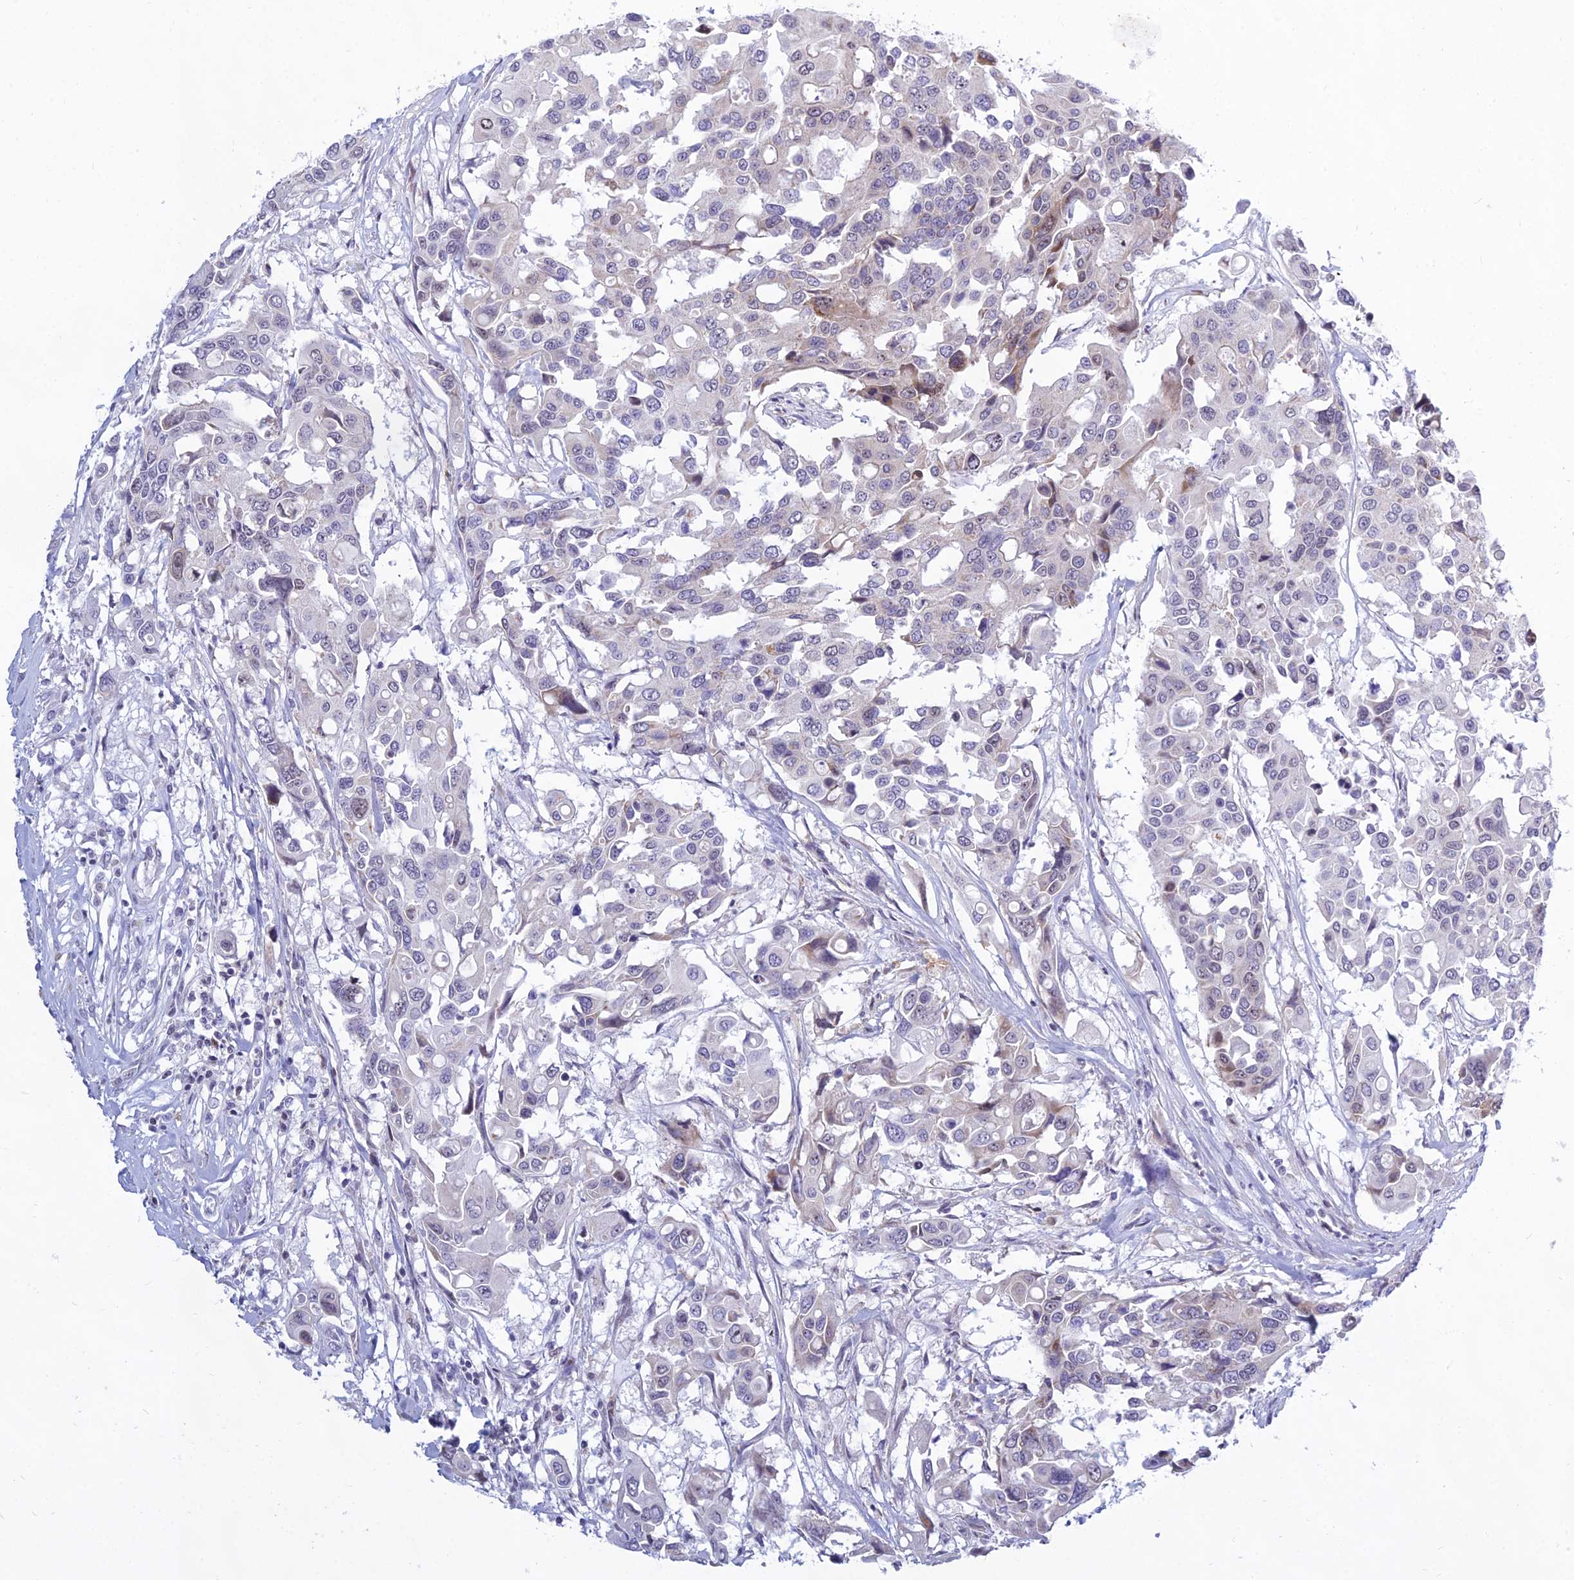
{"staining": {"intensity": "moderate", "quantity": "<25%", "location": "cytoplasmic/membranous,nuclear"}, "tissue": "colorectal cancer", "cell_type": "Tumor cells", "image_type": "cancer", "snomed": [{"axis": "morphology", "description": "Adenocarcinoma, NOS"}, {"axis": "topography", "description": "Colon"}], "caption": "Protein analysis of colorectal cancer (adenocarcinoma) tissue exhibits moderate cytoplasmic/membranous and nuclear expression in about <25% of tumor cells.", "gene": "KRR1", "patient": {"sex": "male", "age": 77}}